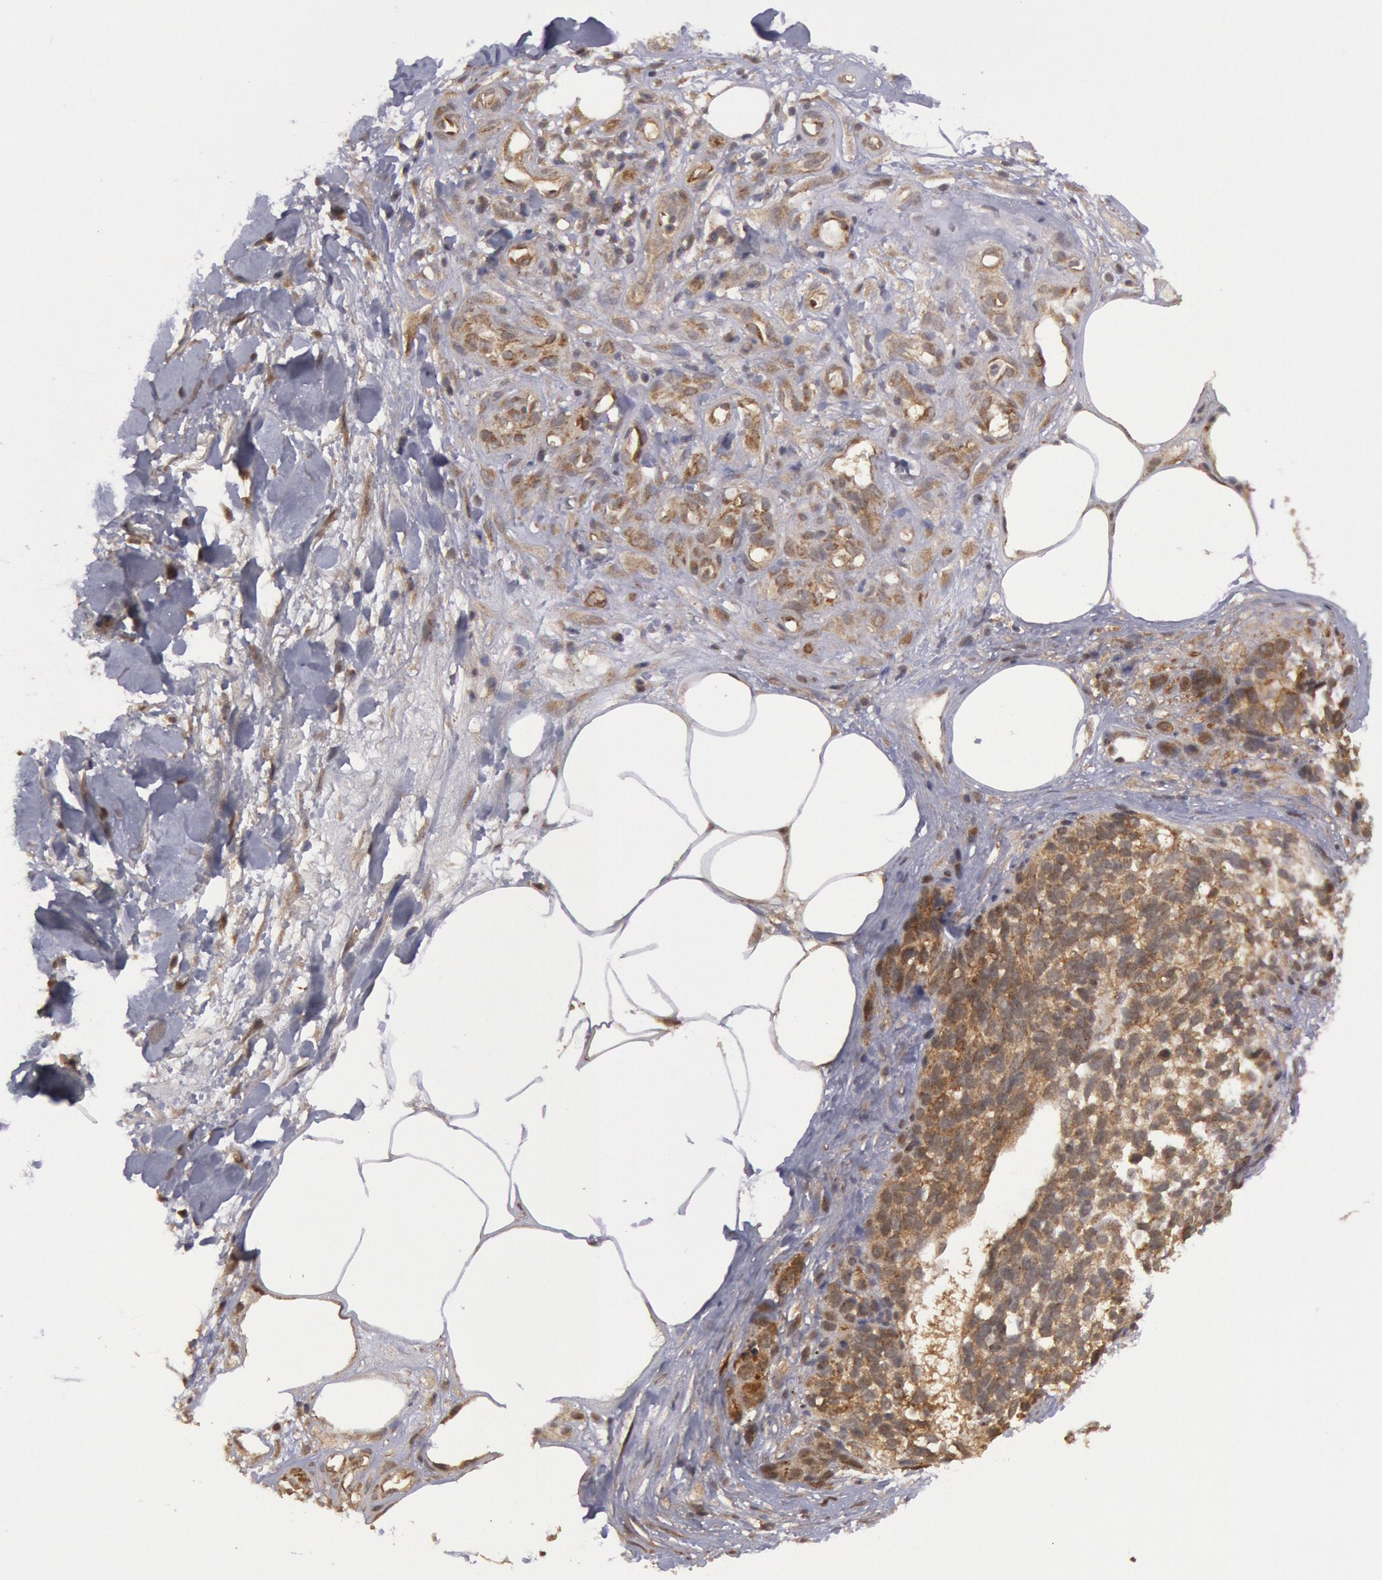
{"staining": {"intensity": "moderate", "quantity": ">75%", "location": "cytoplasmic/membranous"}, "tissue": "melanoma", "cell_type": "Tumor cells", "image_type": "cancer", "snomed": [{"axis": "morphology", "description": "Malignant melanoma, NOS"}, {"axis": "topography", "description": "Skin"}], "caption": "High-magnification brightfield microscopy of melanoma stained with DAB (brown) and counterstained with hematoxylin (blue). tumor cells exhibit moderate cytoplasmic/membranous staining is appreciated in about>75% of cells.", "gene": "USP14", "patient": {"sex": "female", "age": 85}}